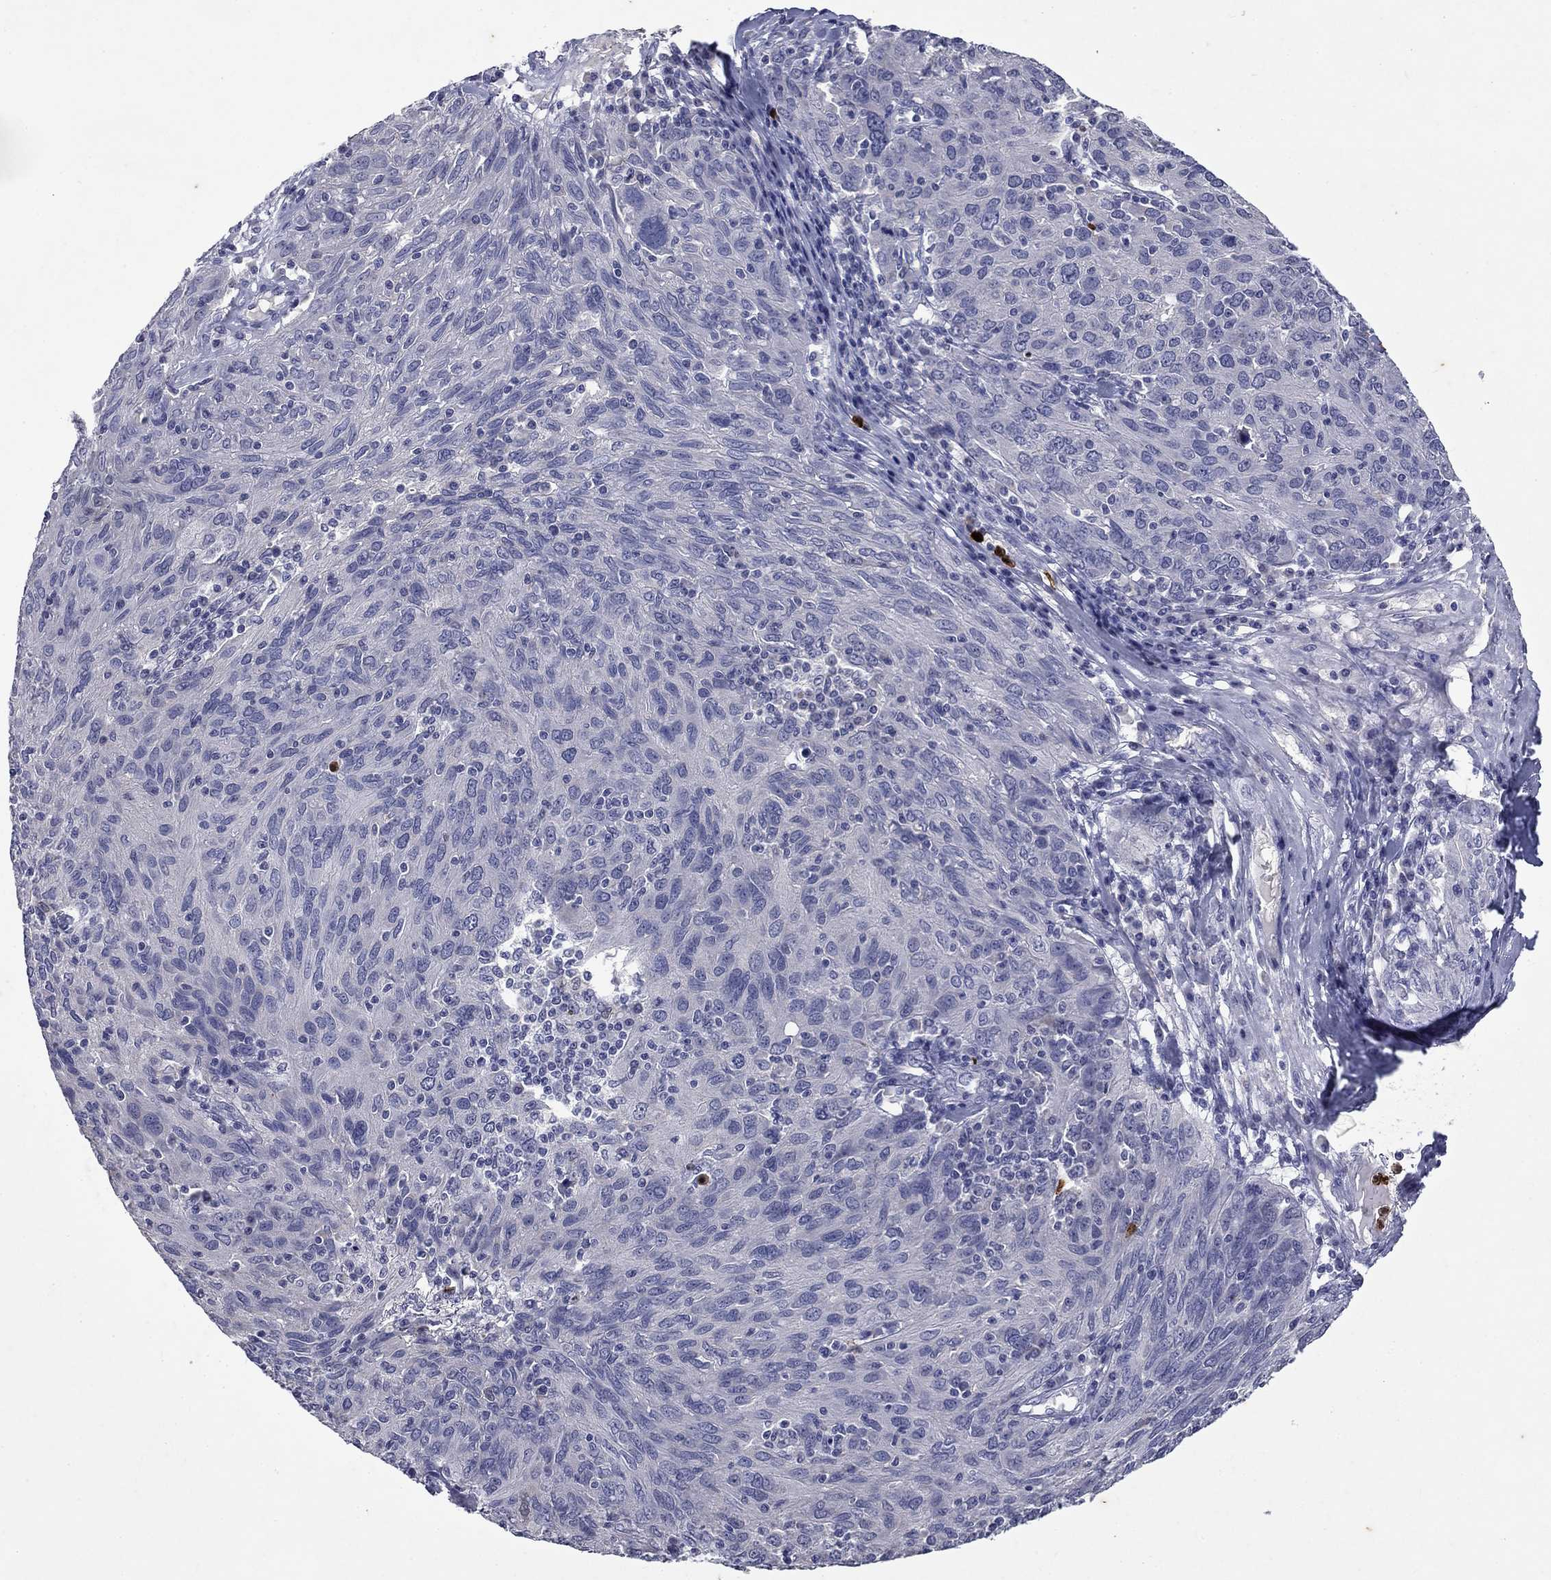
{"staining": {"intensity": "negative", "quantity": "none", "location": "none"}, "tissue": "ovarian cancer", "cell_type": "Tumor cells", "image_type": "cancer", "snomed": [{"axis": "morphology", "description": "Carcinoma, endometroid"}, {"axis": "topography", "description": "Ovary"}], "caption": "An immunohistochemistry (IHC) micrograph of ovarian cancer is shown. There is no staining in tumor cells of ovarian cancer.", "gene": "IRF5", "patient": {"sex": "female", "age": 50}}